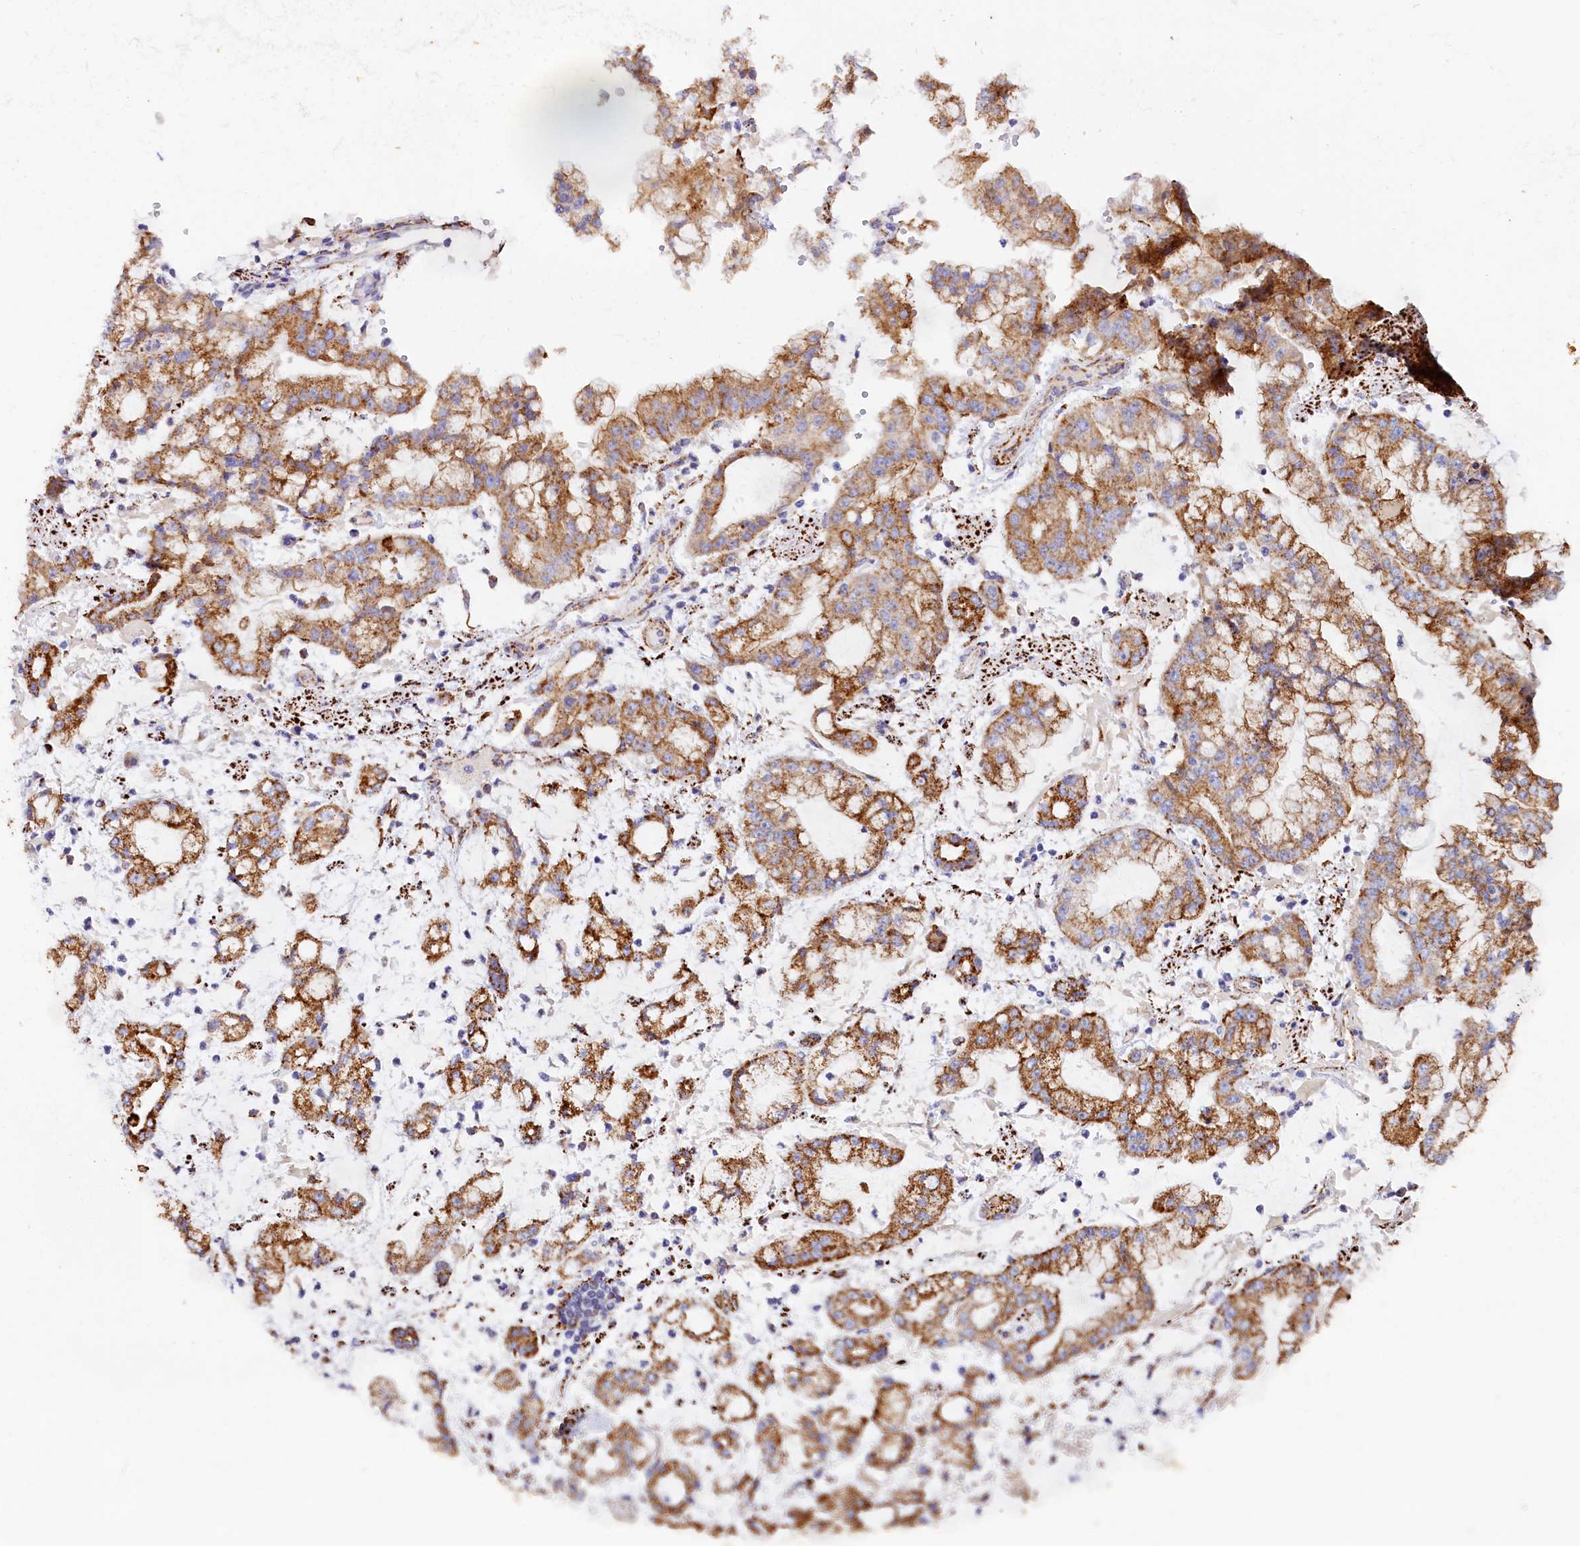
{"staining": {"intensity": "strong", "quantity": ">75%", "location": "cytoplasmic/membranous"}, "tissue": "stomach cancer", "cell_type": "Tumor cells", "image_type": "cancer", "snomed": [{"axis": "morphology", "description": "Adenocarcinoma, NOS"}, {"axis": "topography", "description": "Stomach"}], "caption": "Immunohistochemical staining of human stomach cancer exhibits high levels of strong cytoplasmic/membranous protein staining in approximately >75% of tumor cells.", "gene": "AKTIP", "patient": {"sex": "male", "age": 76}}